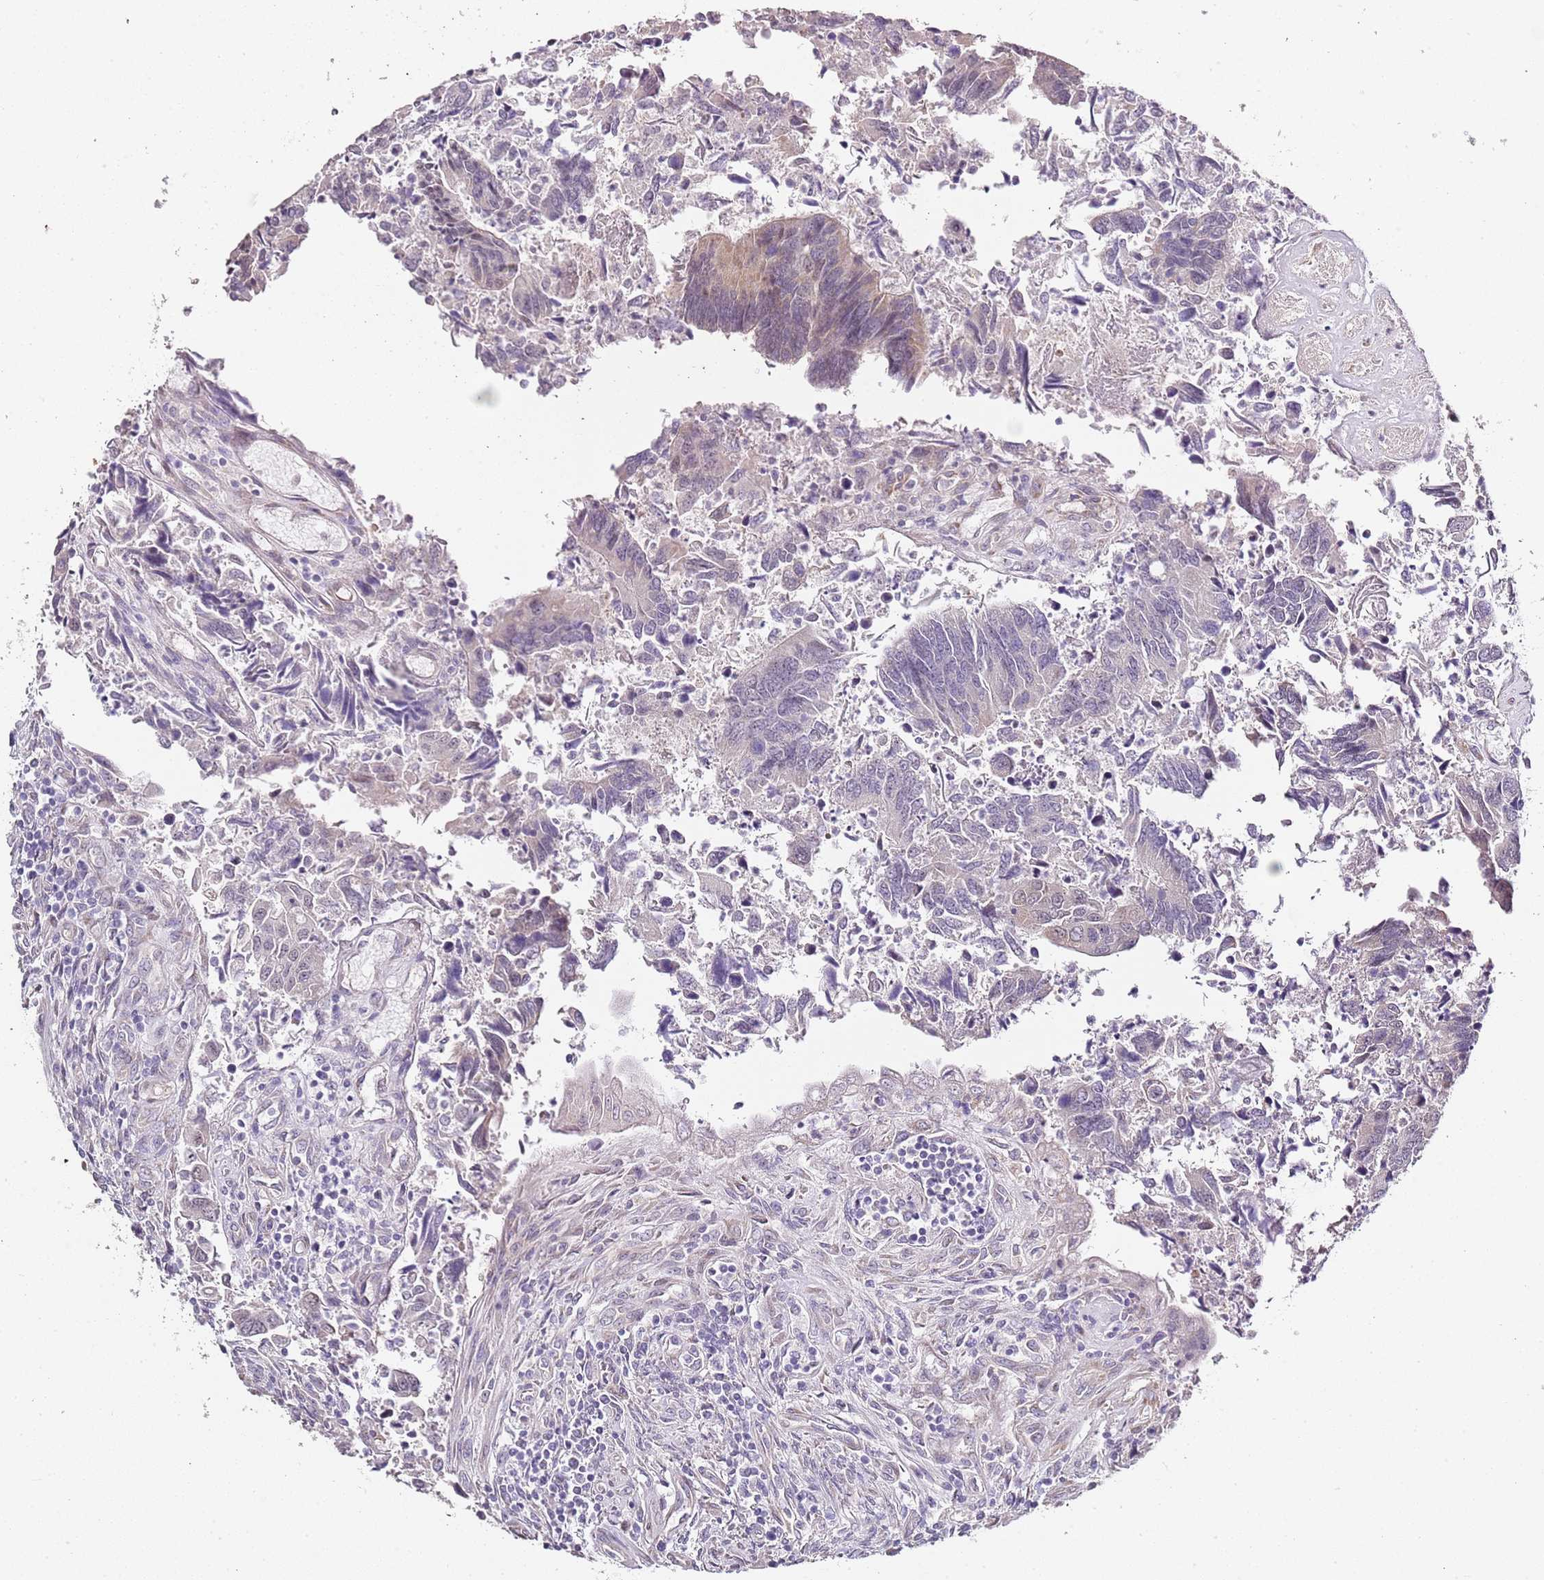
{"staining": {"intensity": "weak", "quantity": "<25%", "location": "cytoplasmic/membranous"}, "tissue": "colorectal cancer", "cell_type": "Tumor cells", "image_type": "cancer", "snomed": [{"axis": "morphology", "description": "Adenocarcinoma, NOS"}, {"axis": "topography", "description": "Colon"}], "caption": "This histopathology image is of colorectal cancer stained with immunohistochemistry (IHC) to label a protein in brown with the nuclei are counter-stained blue. There is no positivity in tumor cells.", "gene": "TBC1D9", "patient": {"sex": "female", "age": 67}}